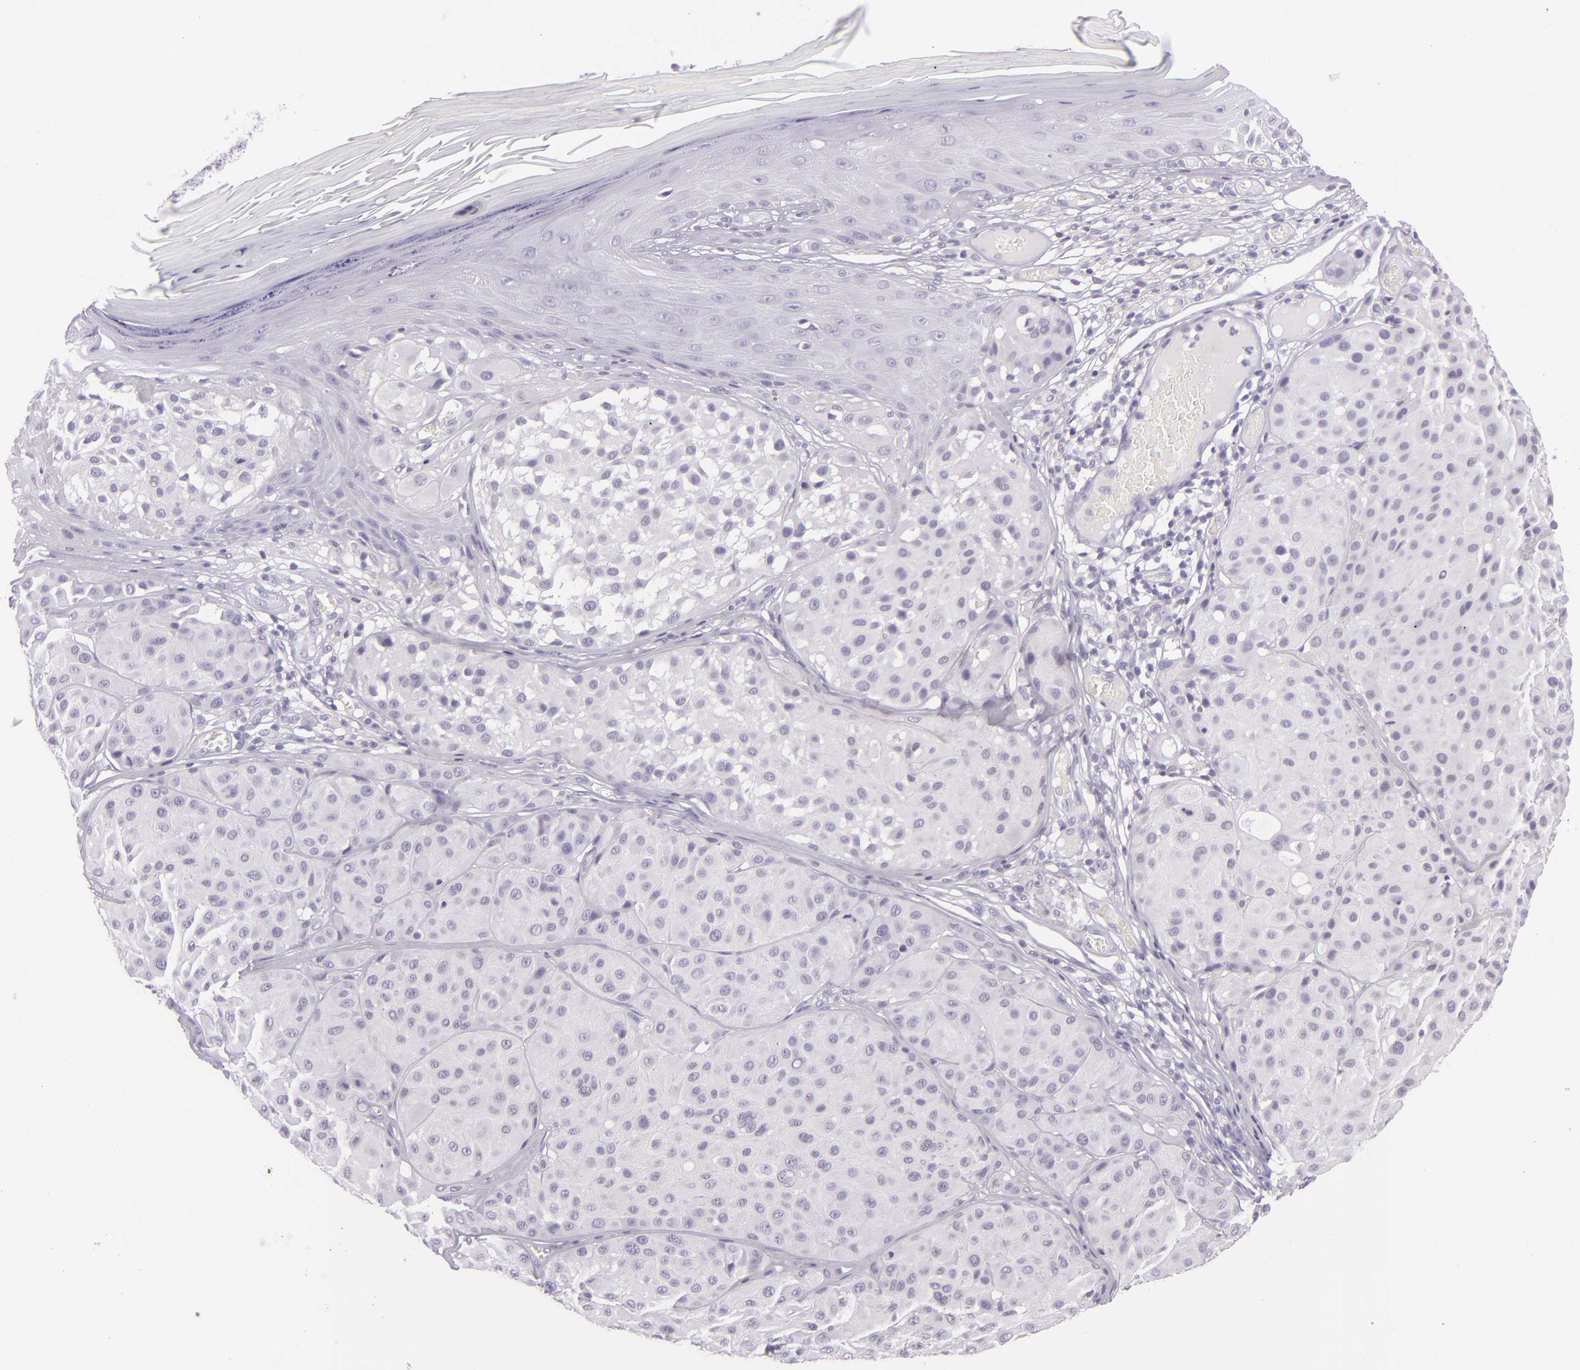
{"staining": {"intensity": "negative", "quantity": "none", "location": "none"}, "tissue": "melanoma", "cell_type": "Tumor cells", "image_type": "cancer", "snomed": [{"axis": "morphology", "description": "Malignant melanoma, NOS"}, {"axis": "topography", "description": "Skin"}], "caption": "Melanoma was stained to show a protein in brown. There is no significant positivity in tumor cells.", "gene": "MUC6", "patient": {"sex": "male", "age": 36}}